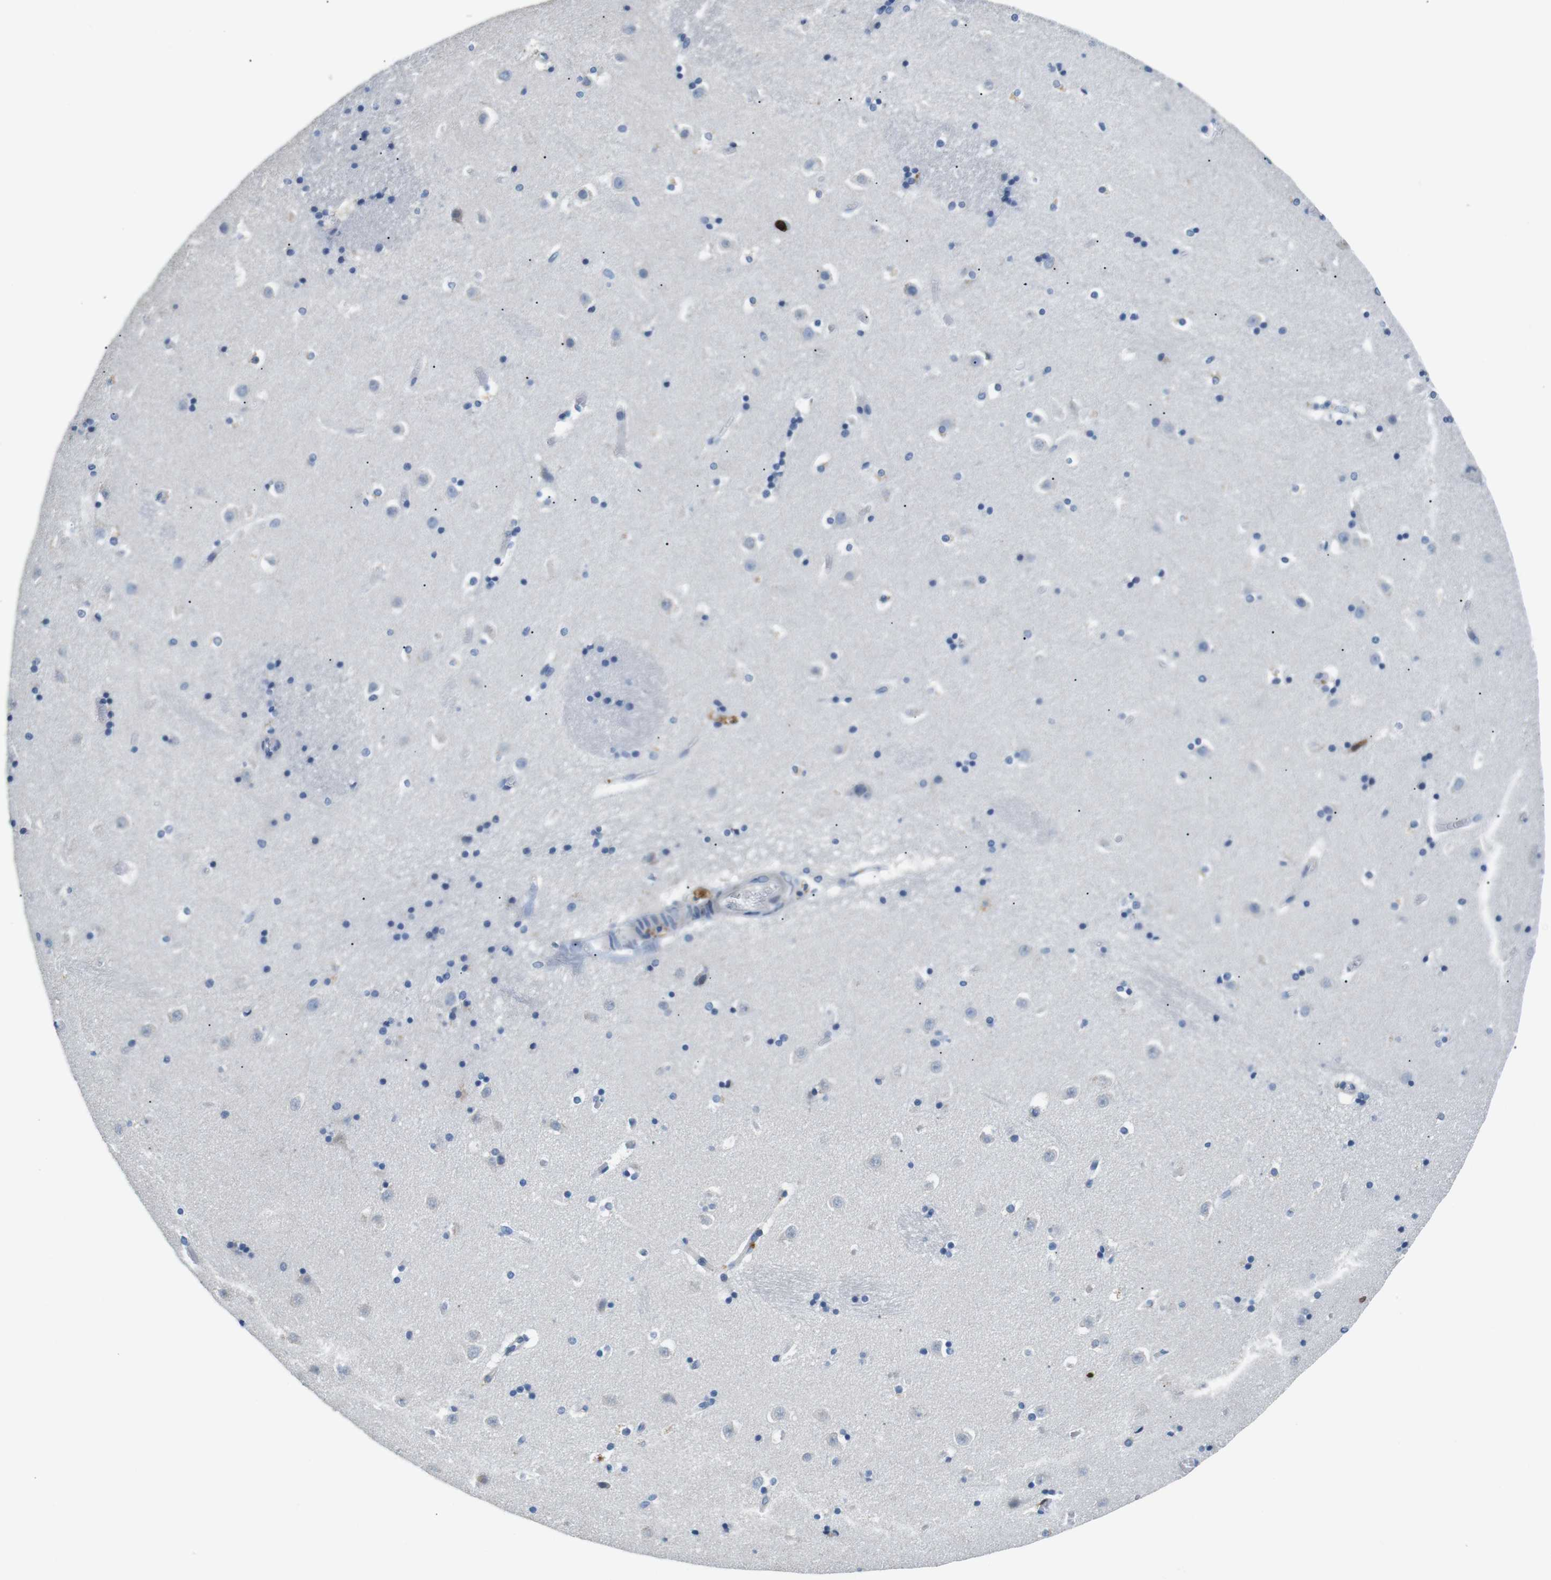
{"staining": {"intensity": "negative", "quantity": "none", "location": "none"}, "tissue": "caudate", "cell_type": "Glial cells", "image_type": "normal", "snomed": [{"axis": "morphology", "description": "Normal tissue, NOS"}, {"axis": "topography", "description": "Lateral ventricle wall"}], "caption": "Immunohistochemical staining of unremarkable human caudate reveals no significant positivity in glial cells. The staining is performed using DAB (3,3'-diaminobenzidine) brown chromogen with nuclei counter-stained in using hematoxylin.", "gene": "CD6", "patient": {"sex": "male", "age": 45}}